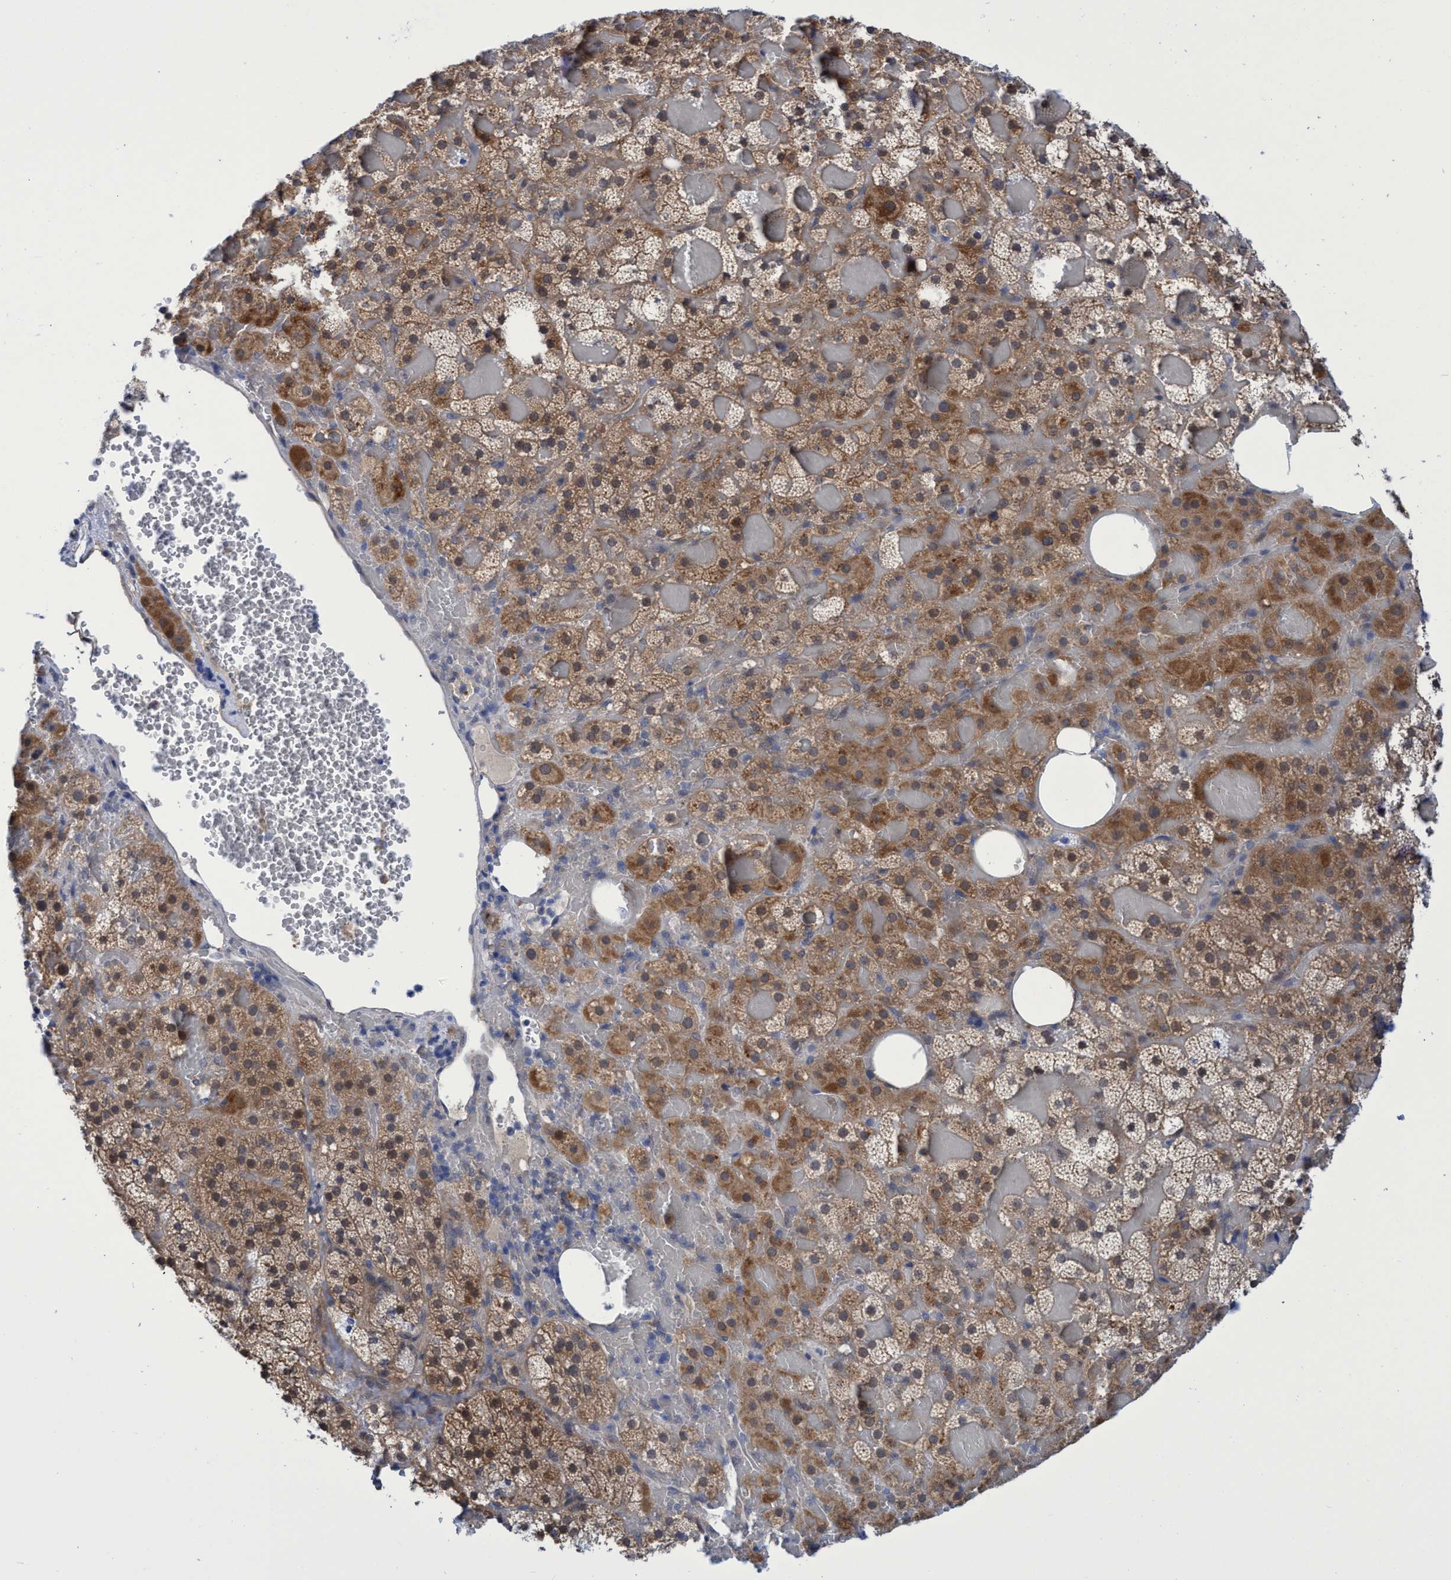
{"staining": {"intensity": "moderate", "quantity": ">75%", "location": "cytoplasmic/membranous"}, "tissue": "adrenal gland", "cell_type": "Glandular cells", "image_type": "normal", "snomed": [{"axis": "morphology", "description": "Normal tissue, NOS"}, {"axis": "topography", "description": "Adrenal gland"}], "caption": "DAB immunohistochemical staining of normal adrenal gland displays moderate cytoplasmic/membranous protein positivity in approximately >75% of glandular cells.", "gene": "PNPO", "patient": {"sex": "female", "age": 59}}